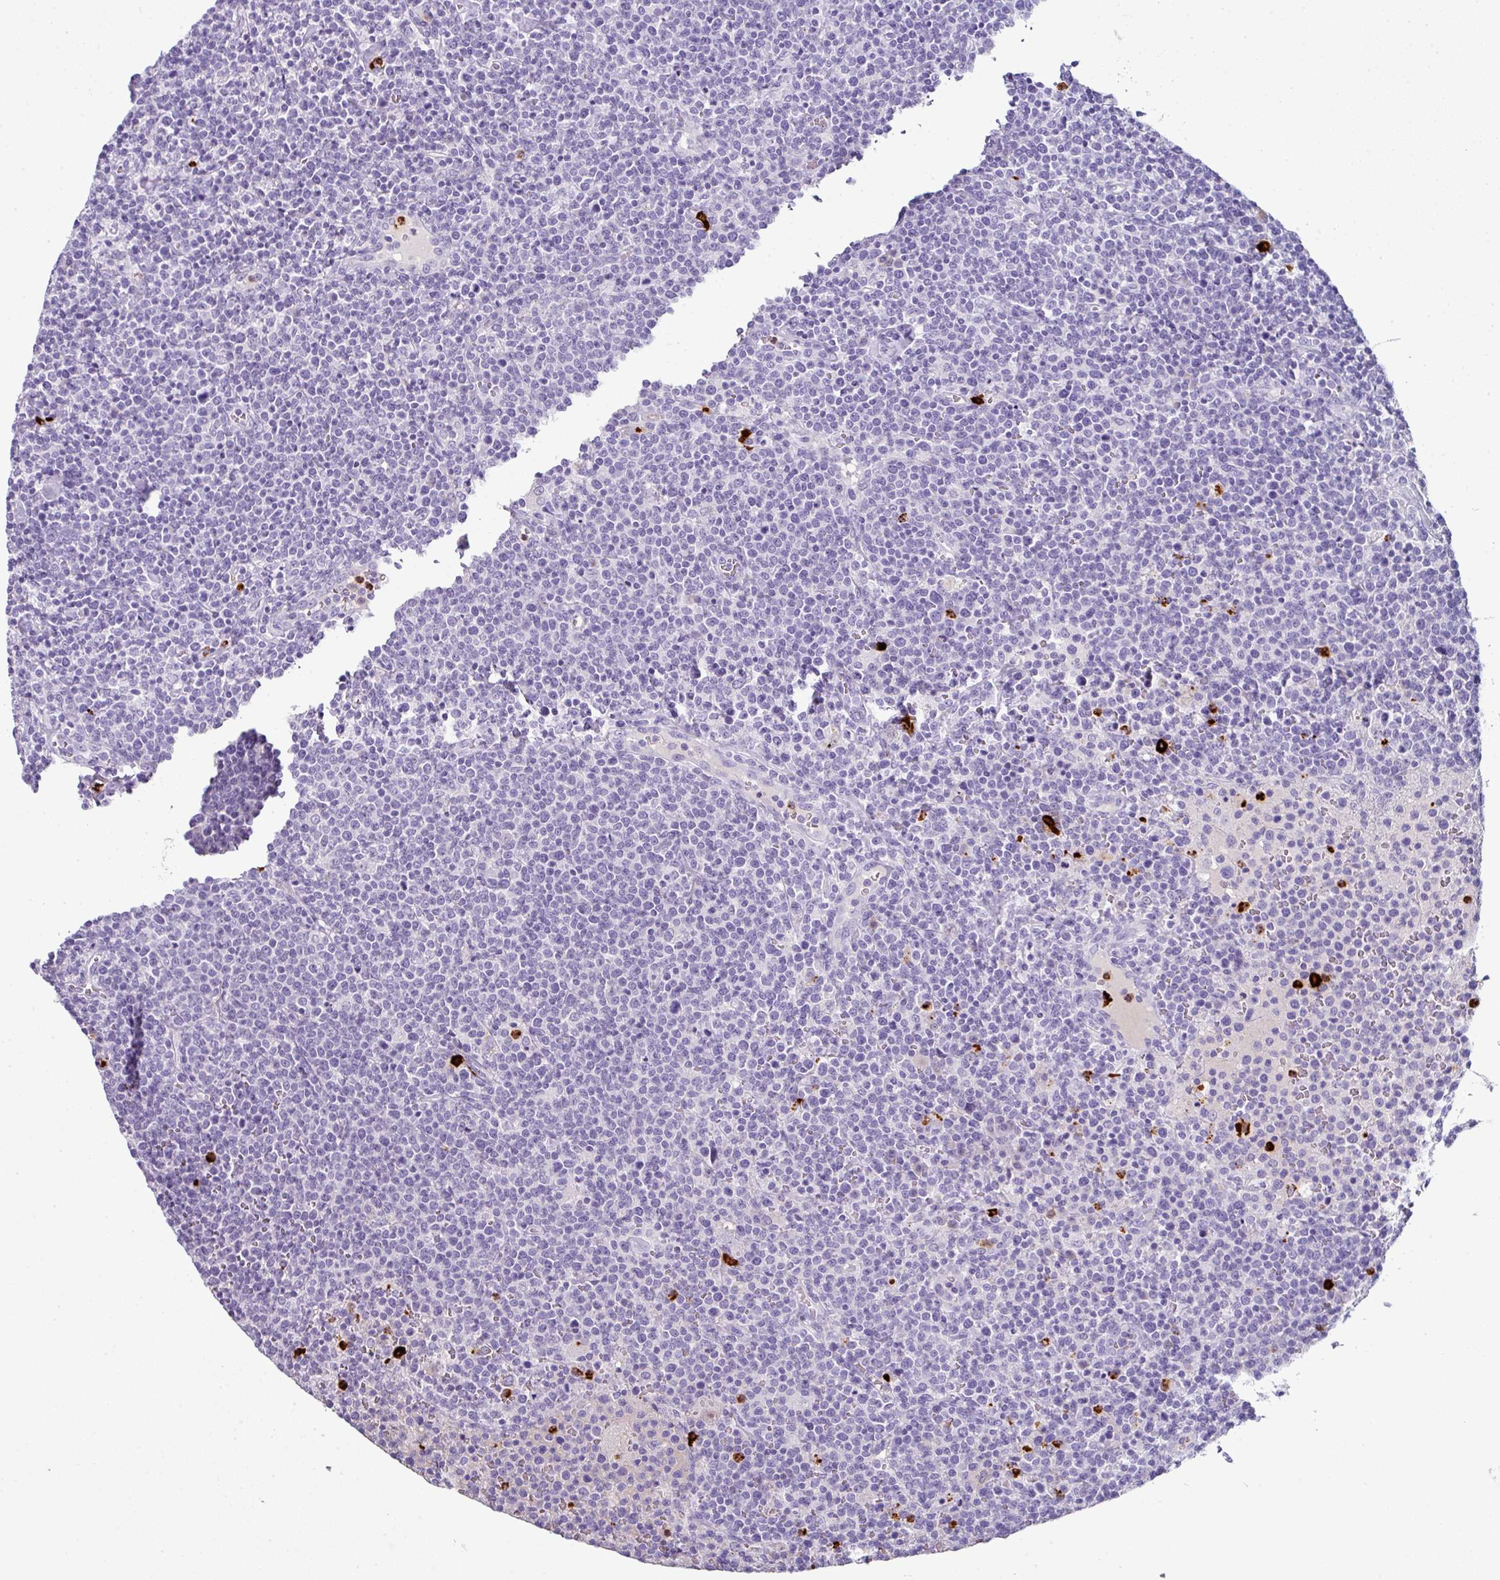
{"staining": {"intensity": "negative", "quantity": "none", "location": "none"}, "tissue": "lymphoma", "cell_type": "Tumor cells", "image_type": "cancer", "snomed": [{"axis": "morphology", "description": "Malignant lymphoma, non-Hodgkin's type, High grade"}, {"axis": "topography", "description": "Lymph node"}], "caption": "Immunohistochemistry of lymphoma reveals no staining in tumor cells.", "gene": "CTSG", "patient": {"sex": "male", "age": 61}}